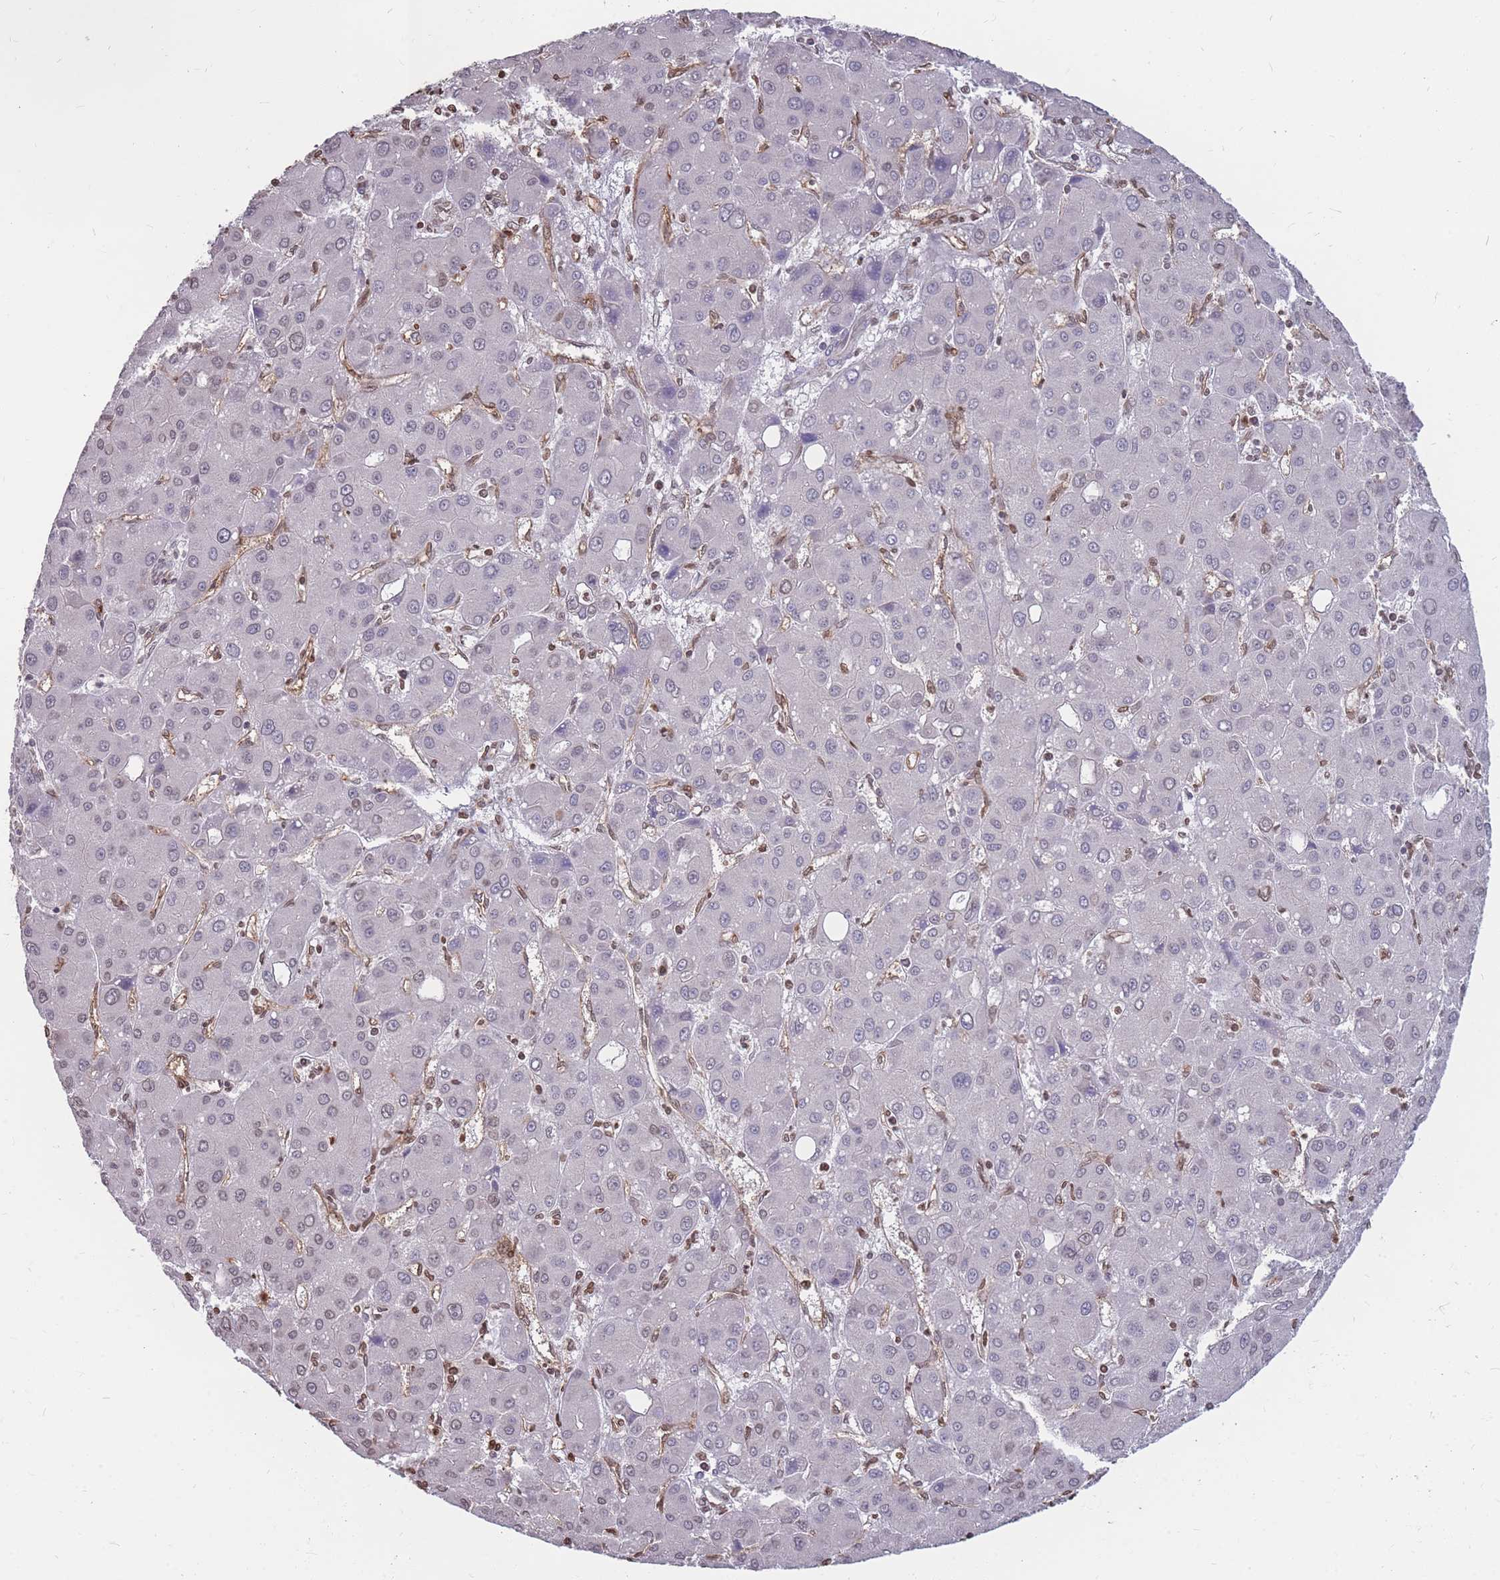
{"staining": {"intensity": "negative", "quantity": "none", "location": "none"}, "tissue": "liver cancer", "cell_type": "Tumor cells", "image_type": "cancer", "snomed": [{"axis": "morphology", "description": "Carcinoma, Hepatocellular, NOS"}, {"axis": "topography", "description": "Liver"}], "caption": "Protein analysis of hepatocellular carcinoma (liver) shows no significant expression in tumor cells.", "gene": "GNA11", "patient": {"sex": "male", "age": 55}}